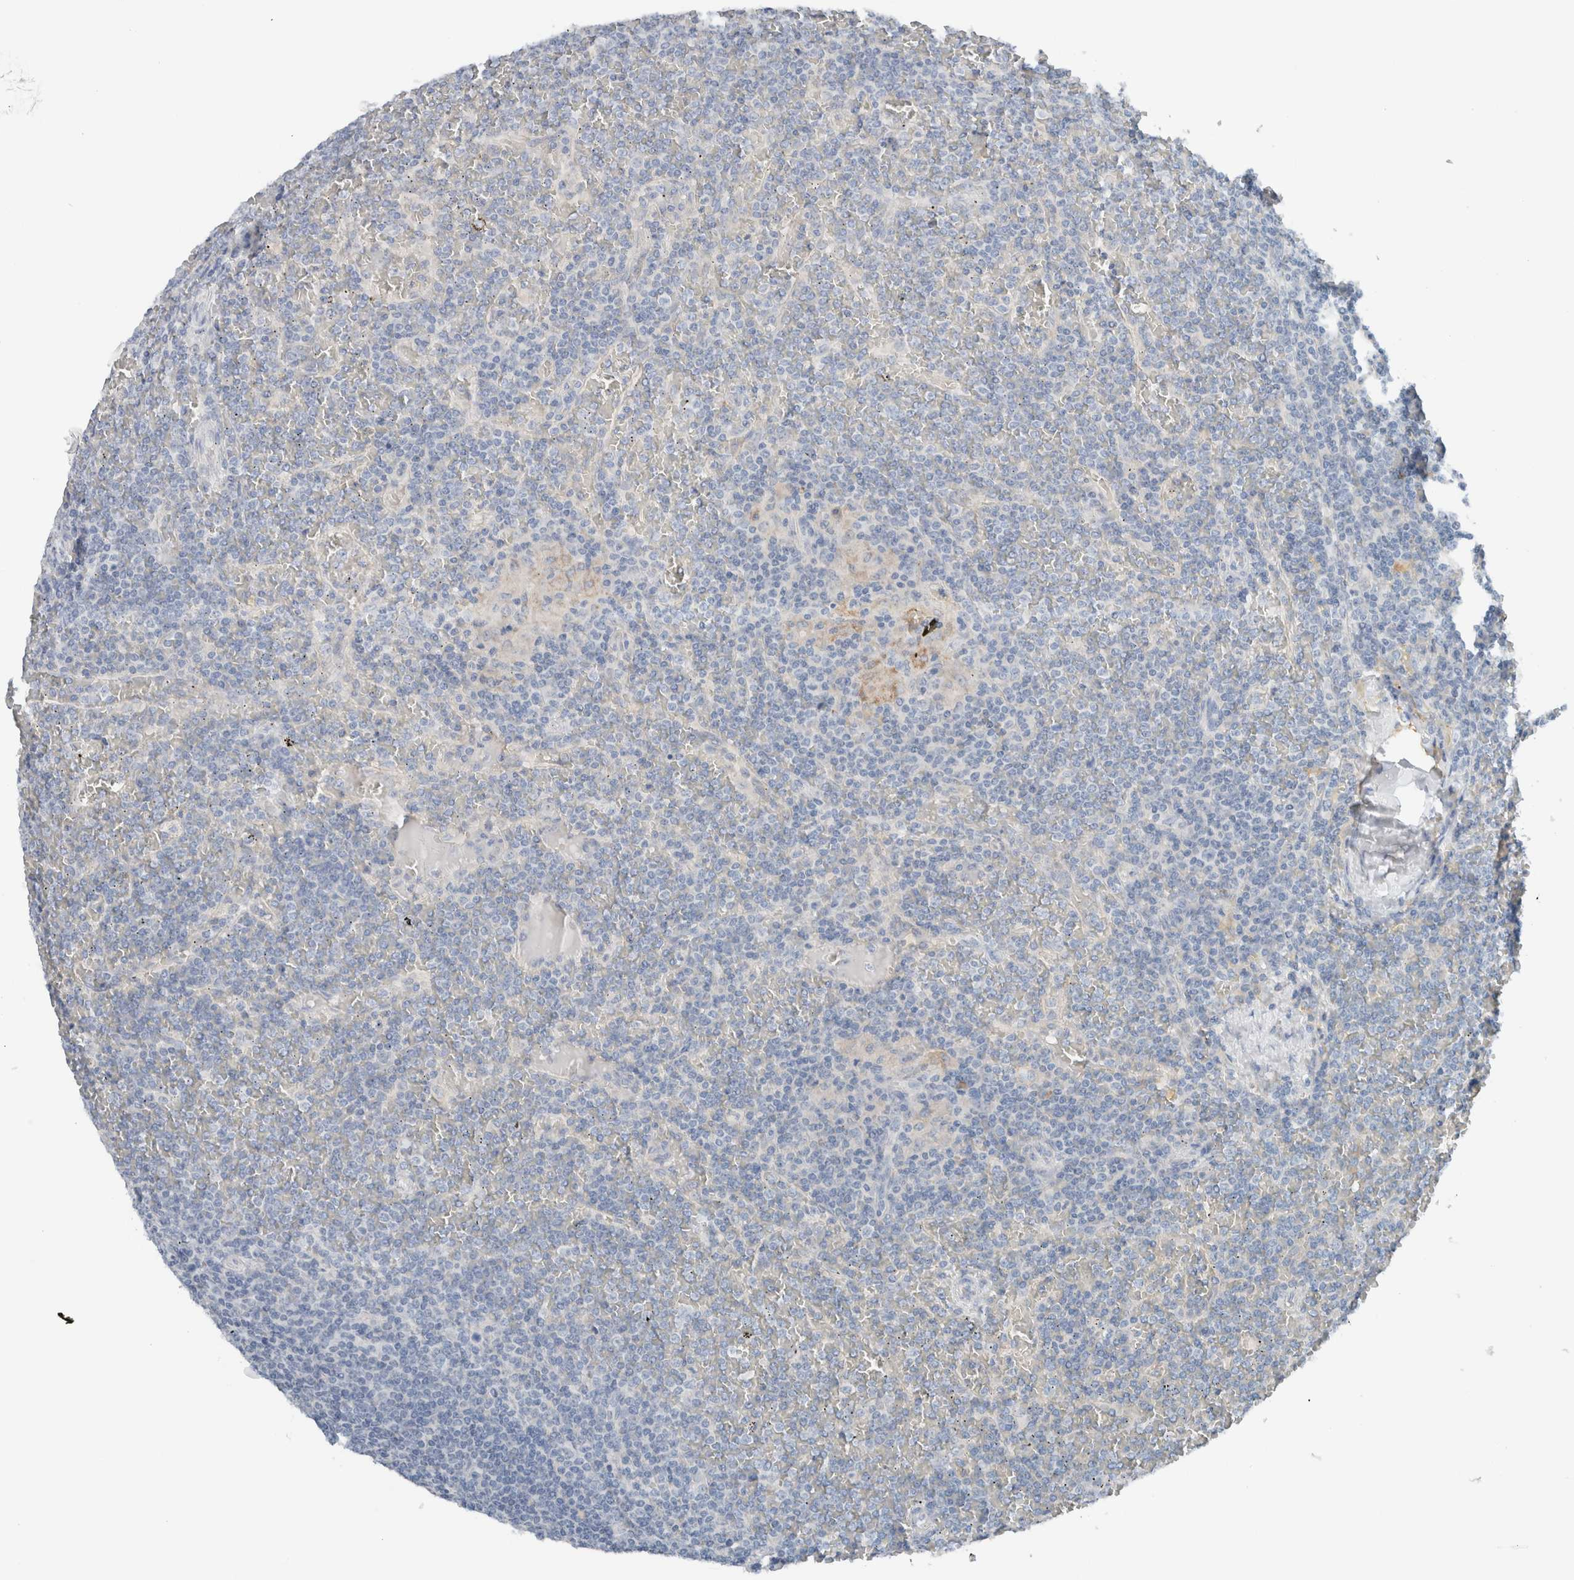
{"staining": {"intensity": "negative", "quantity": "none", "location": "none"}, "tissue": "lymphoma", "cell_type": "Tumor cells", "image_type": "cancer", "snomed": [{"axis": "morphology", "description": "Malignant lymphoma, non-Hodgkin's type, Low grade"}, {"axis": "topography", "description": "Spleen"}], "caption": "IHC photomicrograph of human low-grade malignant lymphoma, non-Hodgkin's type stained for a protein (brown), which exhibits no staining in tumor cells.", "gene": "DUOX1", "patient": {"sex": "female", "age": 19}}